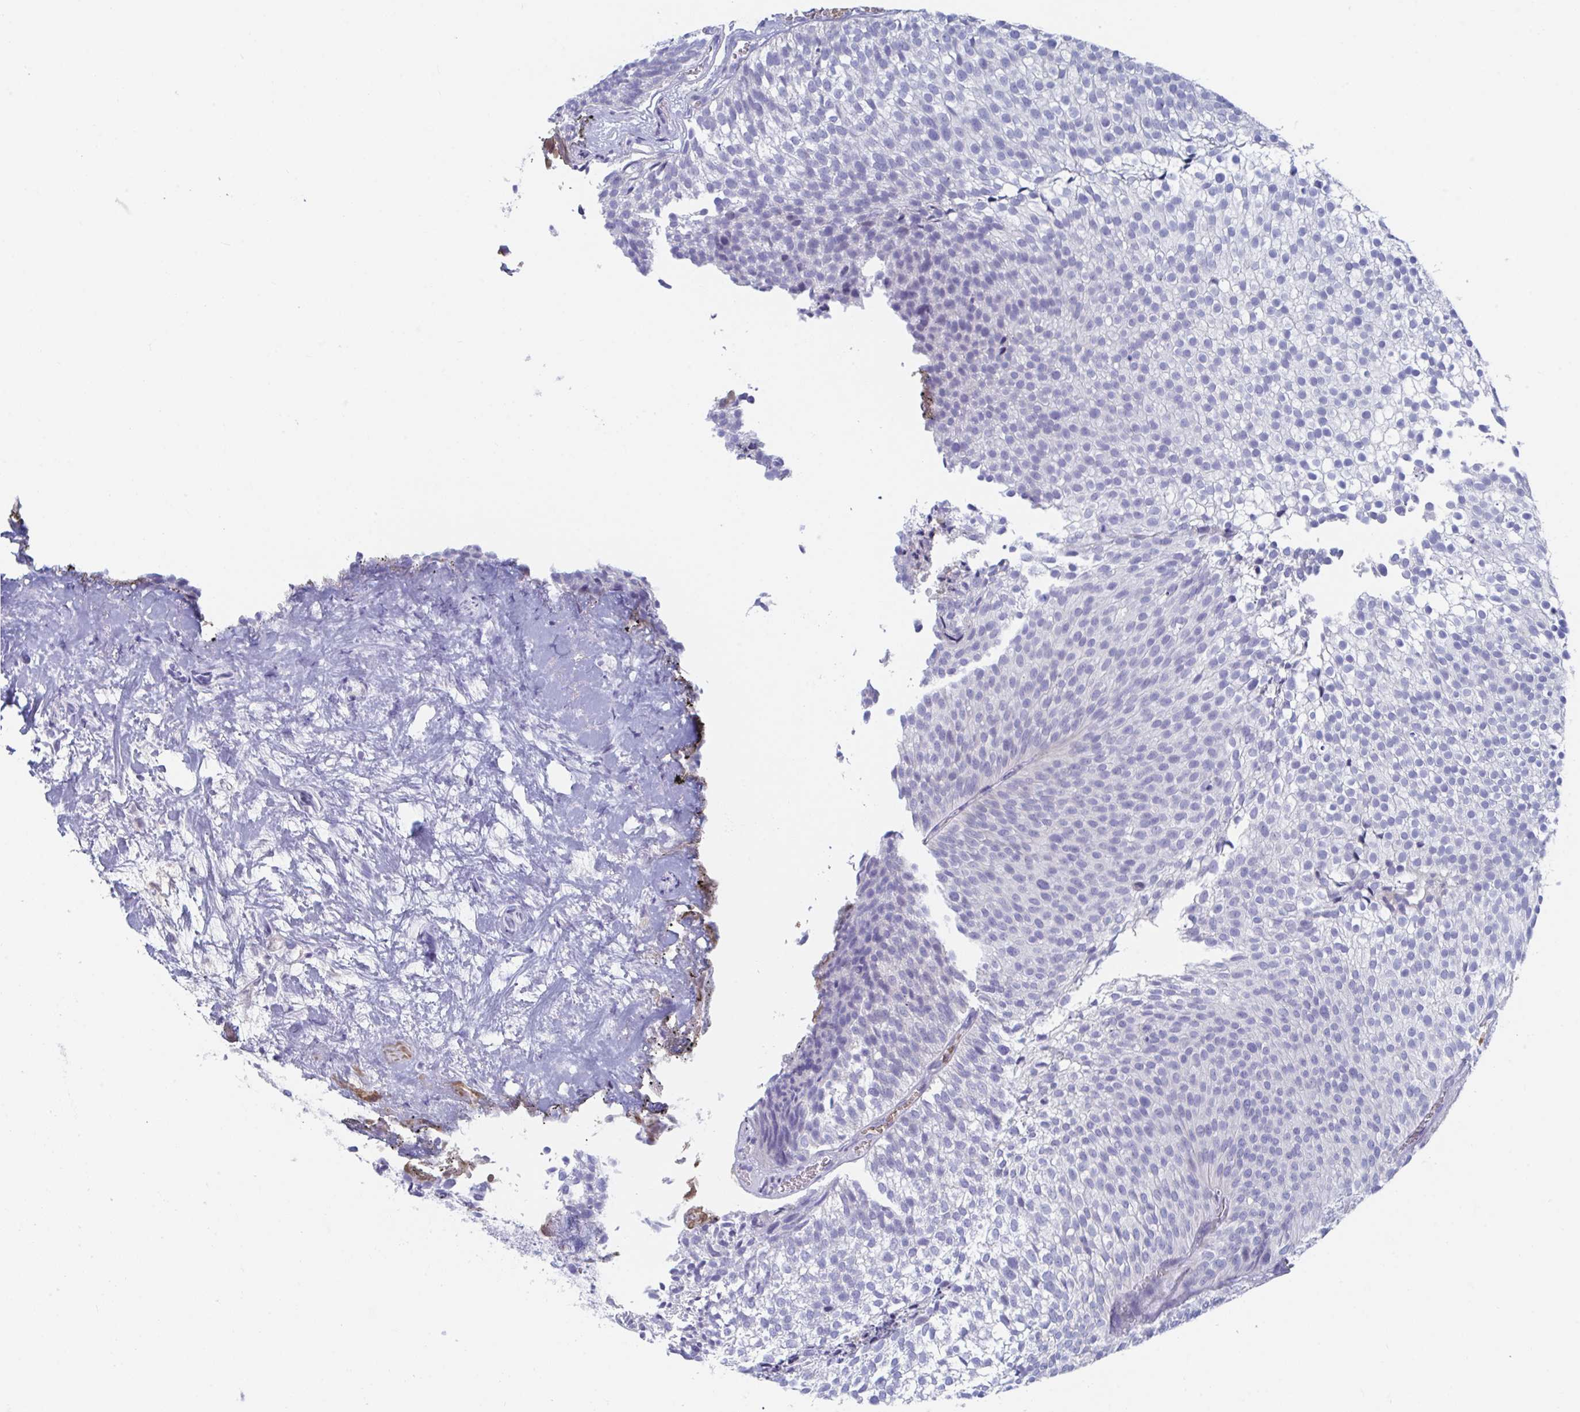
{"staining": {"intensity": "negative", "quantity": "none", "location": "none"}, "tissue": "urothelial cancer", "cell_type": "Tumor cells", "image_type": "cancer", "snomed": [{"axis": "morphology", "description": "Urothelial carcinoma, Low grade"}, {"axis": "topography", "description": "Urinary bladder"}], "caption": "A high-resolution photomicrograph shows IHC staining of urothelial cancer, which displays no significant positivity in tumor cells.", "gene": "TNFAIP6", "patient": {"sex": "male", "age": 91}}